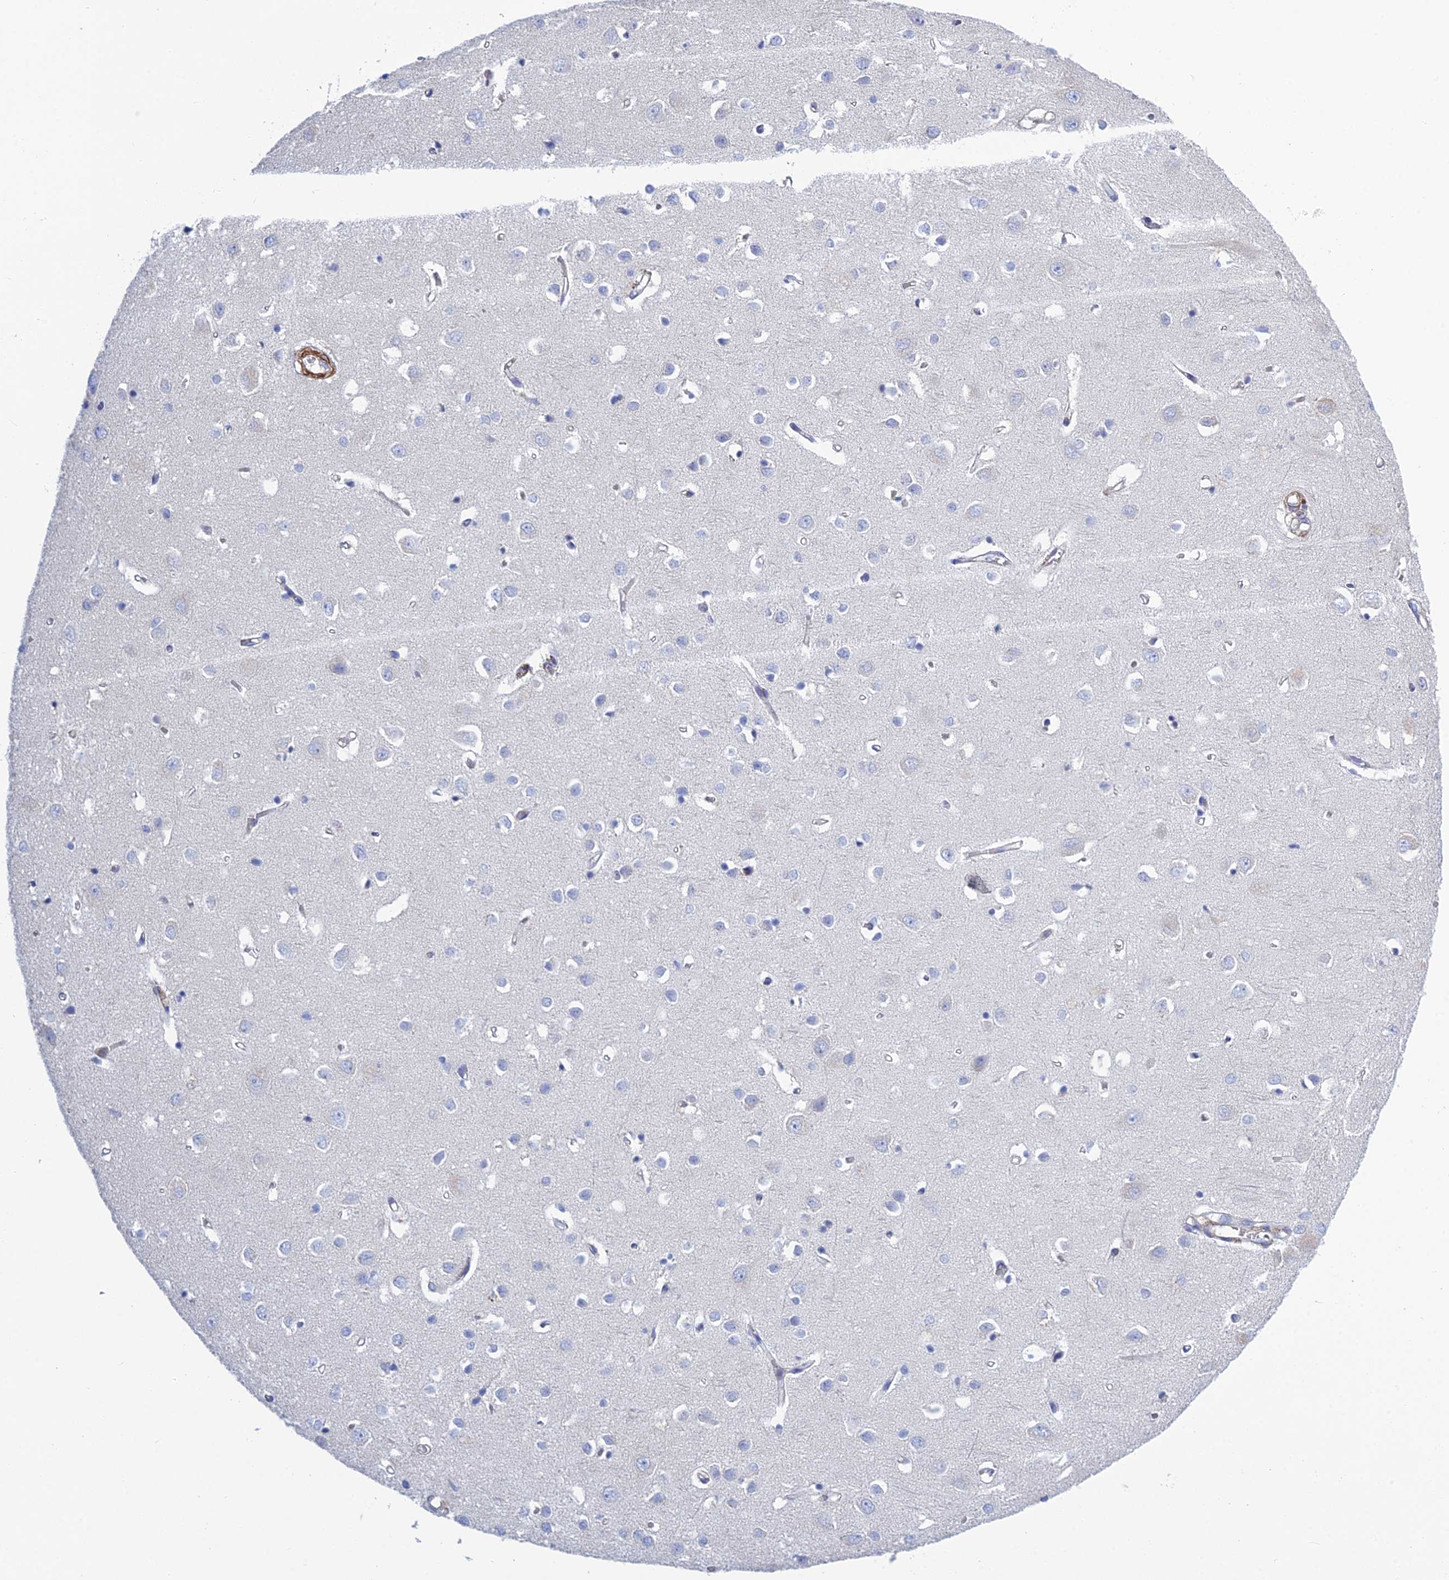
{"staining": {"intensity": "negative", "quantity": "none", "location": "none"}, "tissue": "cerebral cortex", "cell_type": "Endothelial cells", "image_type": "normal", "snomed": [{"axis": "morphology", "description": "Normal tissue, NOS"}, {"axis": "topography", "description": "Cerebral cortex"}], "caption": "Immunohistochemical staining of normal cerebral cortex demonstrates no significant expression in endothelial cells.", "gene": "PCDHA8", "patient": {"sex": "female", "age": 64}}